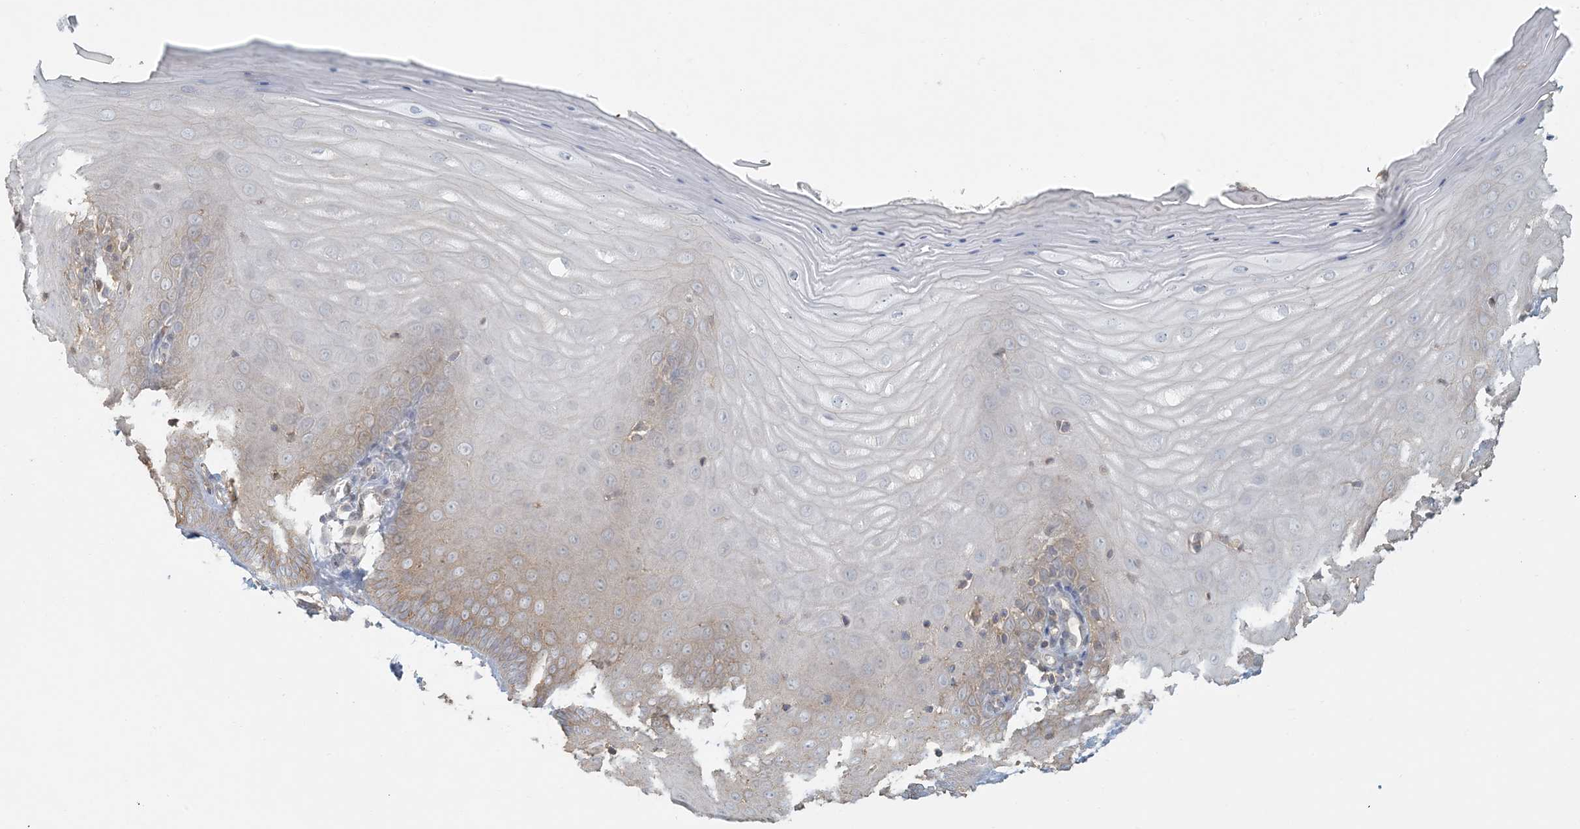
{"staining": {"intensity": "weak", "quantity": "<25%", "location": "cytoplasmic/membranous"}, "tissue": "cervix", "cell_type": "Glandular cells", "image_type": "normal", "snomed": [{"axis": "morphology", "description": "Normal tissue, NOS"}, {"axis": "topography", "description": "Cervix"}], "caption": "A micrograph of cervix stained for a protein displays no brown staining in glandular cells. The staining is performed using DAB brown chromogen with nuclei counter-stained in using hematoxylin.", "gene": "HACL1", "patient": {"sex": "female", "age": 55}}